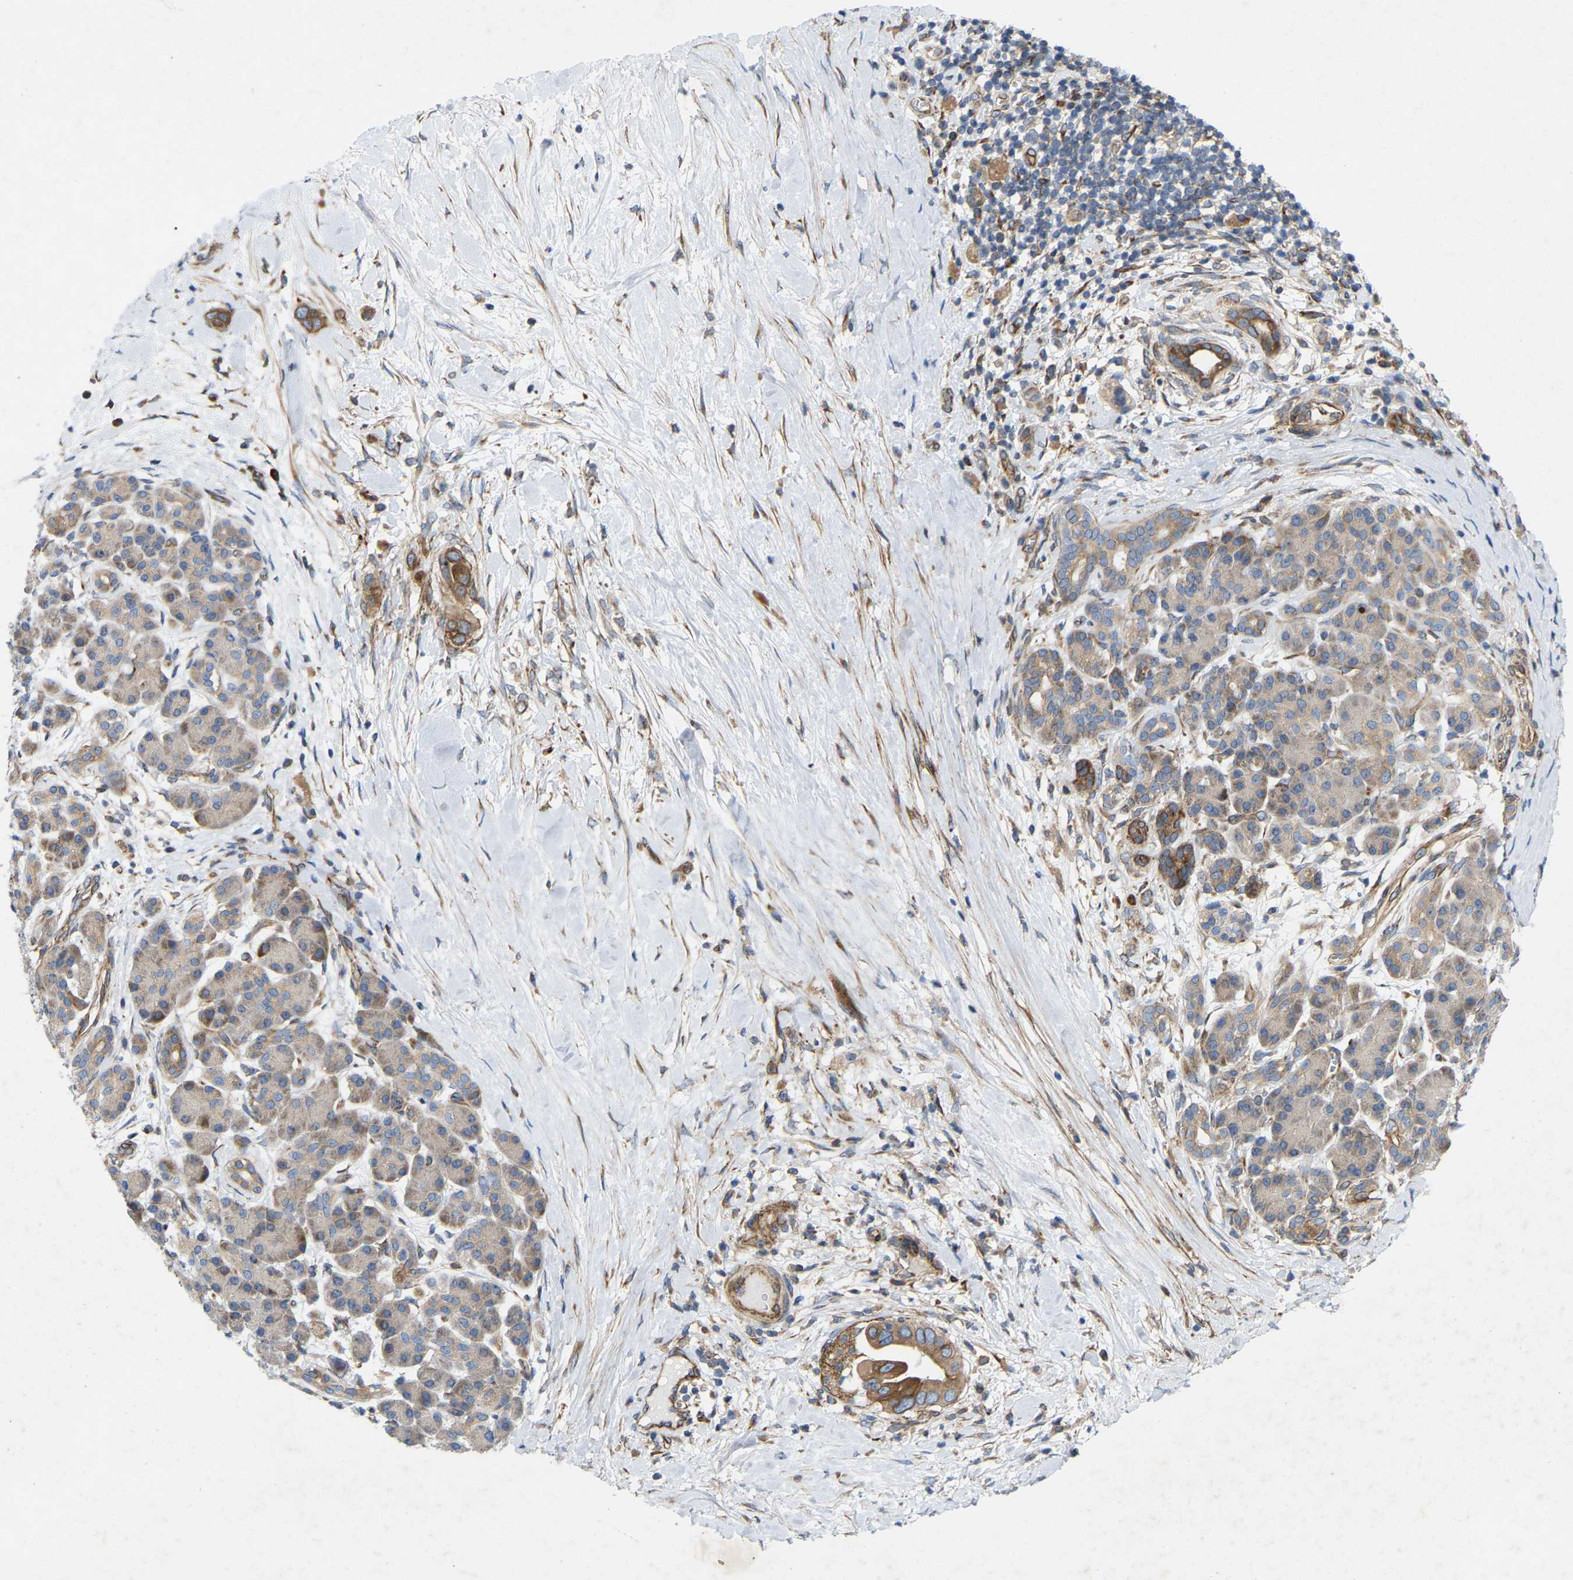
{"staining": {"intensity": "moderate", "quantity": ">75%", "location": "cytoplasmic/membranous"}, "tissue": "pancreatic cancer", "cell_type": "Tumor cells", "image_type": "cancer", "snomed": [{"axis": "morphology", "description": "Adenocarcinoma, NOS"}, {"axis": "topography", "description": "Pancreas"}], "caption": "Moderate cytoplasmic/membranous protein expression is appreciated in about >75% of tumor cells in pancreatic cancer.", "gene": "TOR1B", "patient": {"sex": "male", "age": 55}}